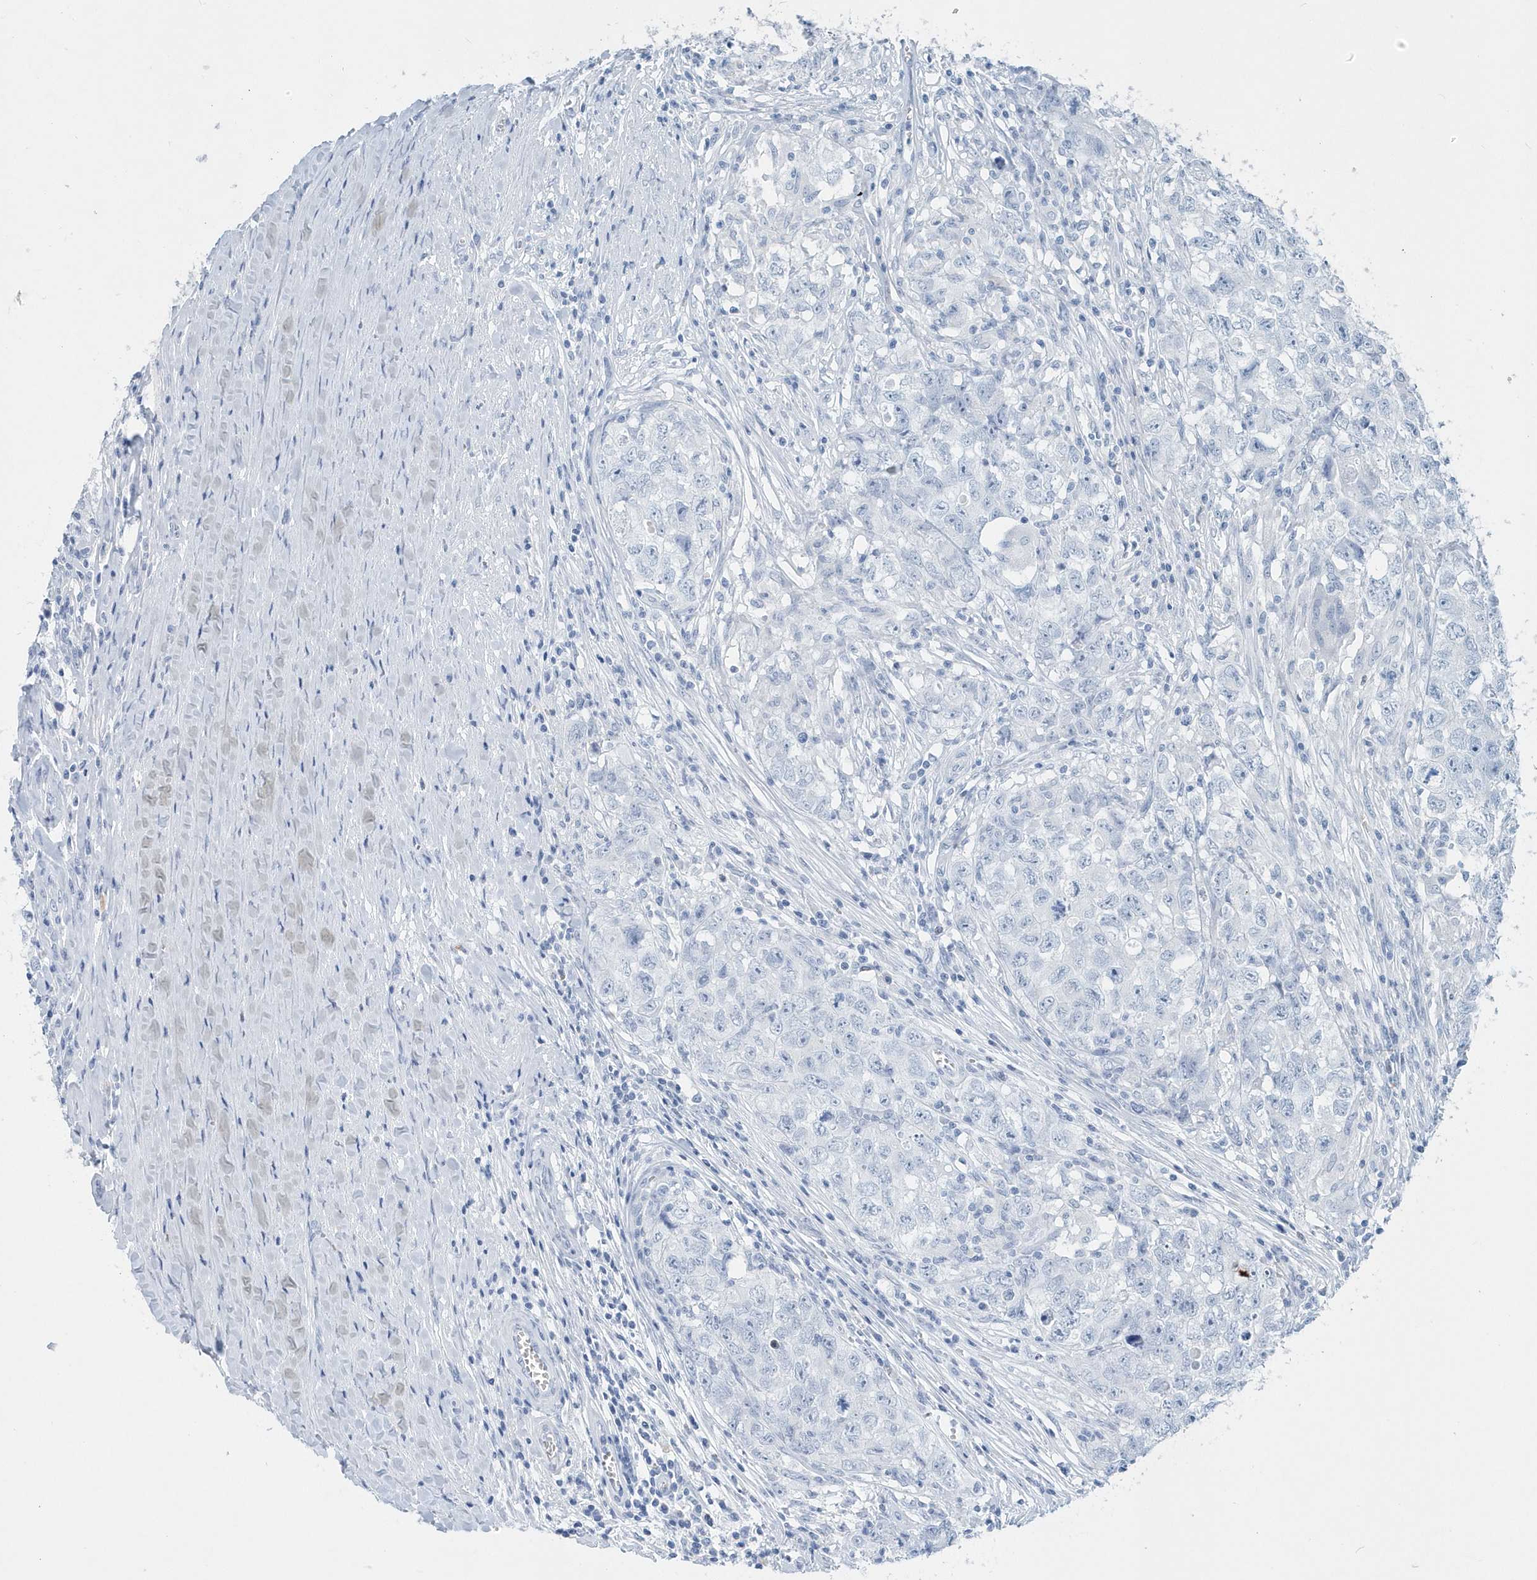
{"staining": {"intensity": "negative", "quantity": "none", "location": "none"}, "tissue": "testis cancer", "cell_type": "Tumor cells", "image_type": "cancer", "snomed": [{"axis": "morphology", "description": "Seminoma, NOS"}, {"axis": "morphology", "description": "Carcinoma, Embryonal, NOS"}, {"axis": "topography", "description": "Testis"}], "caption": "A photomicrograph of human testis cancer is negative for staining in tumor cells.", "gene": "PTPRO", "patient": {"sex": "male", "age": 43}}